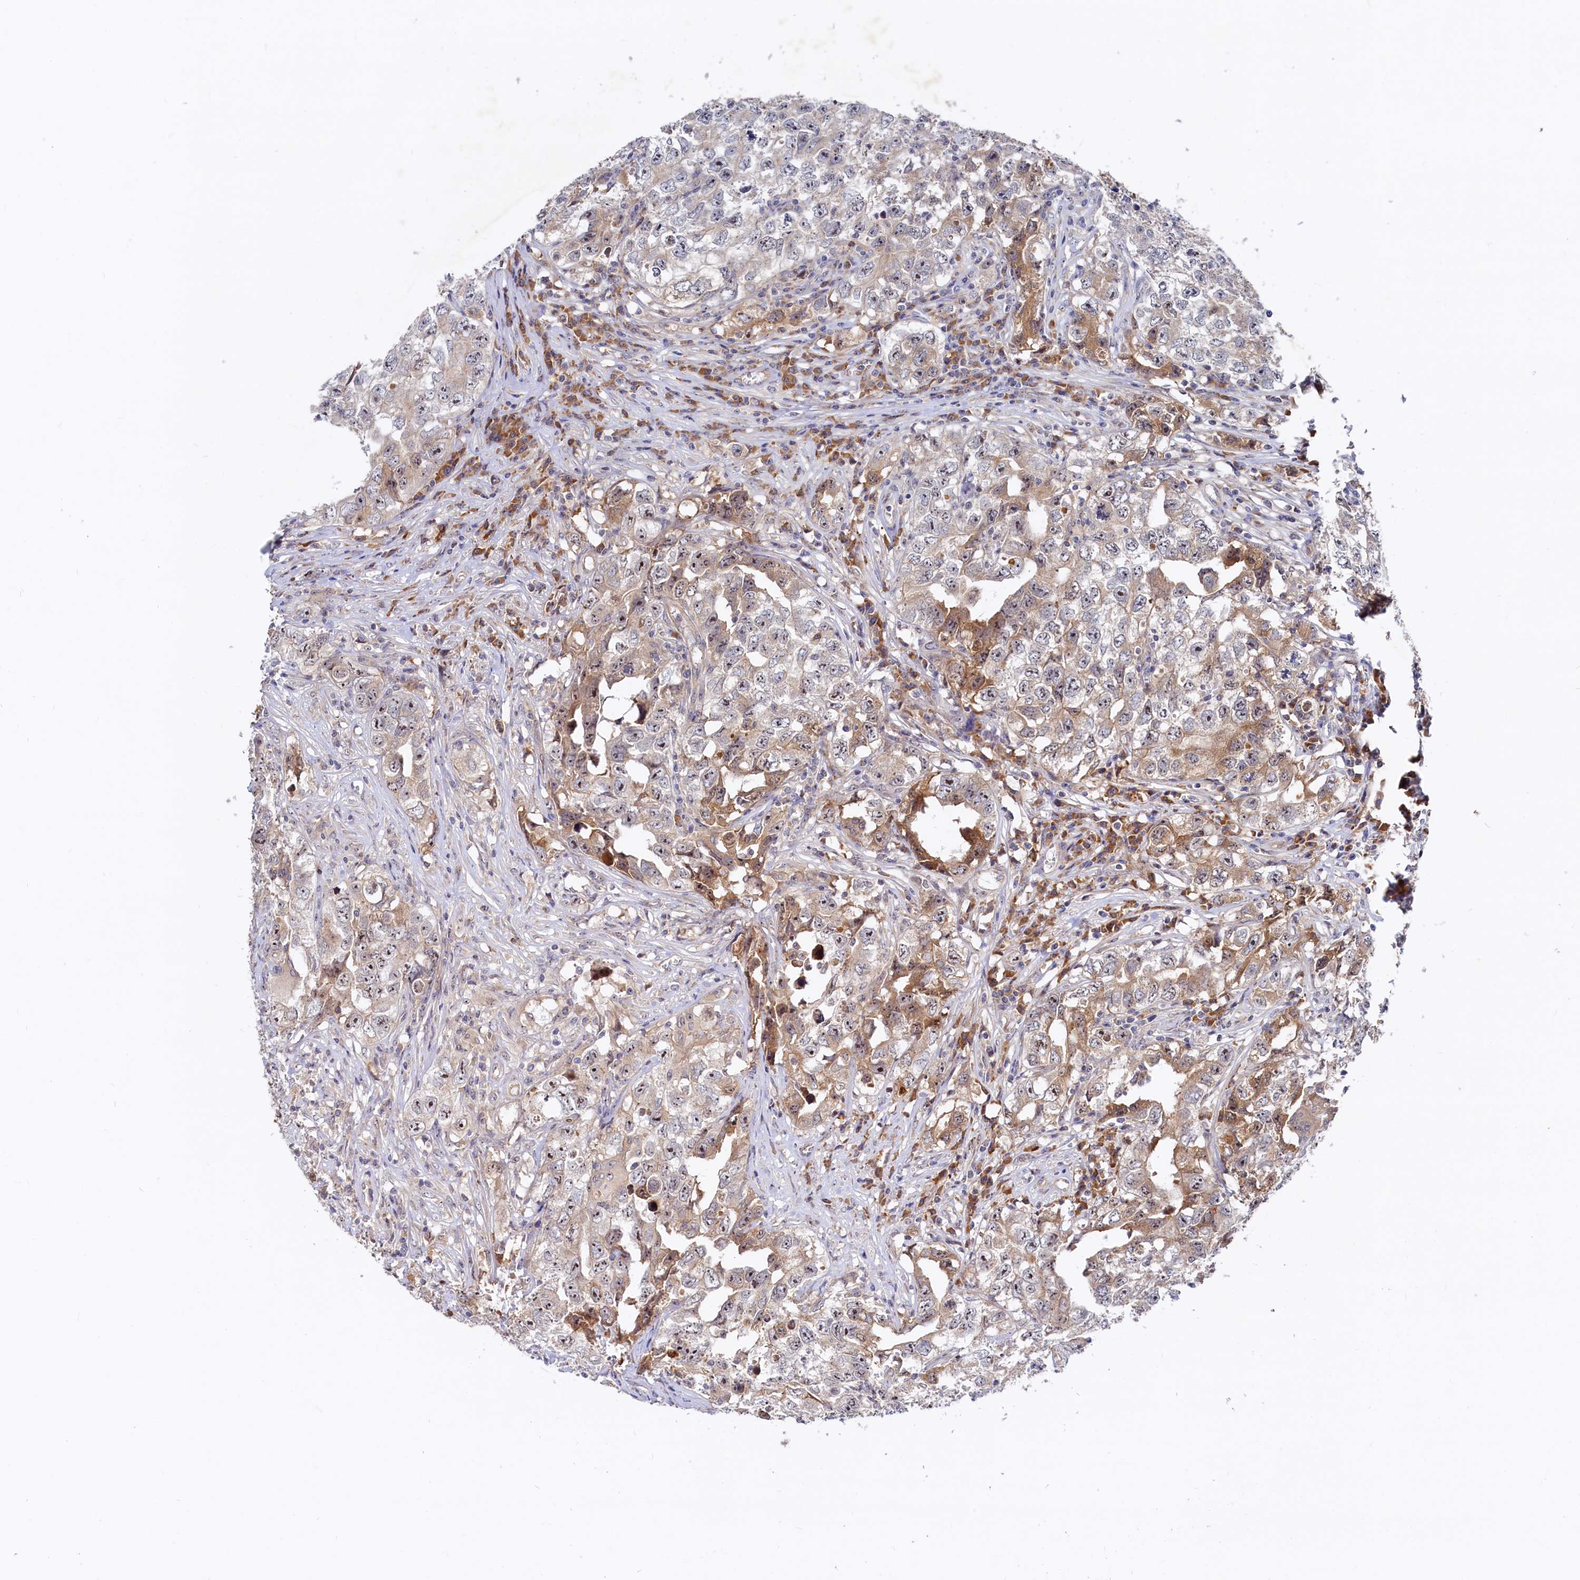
{"staining": {"intensity": "moderate", "quantity": "25%-75%", "location": "cytoplasmic/membranous,nuclear"}, "tissue": "testis cancer", "cell_type": "Tumor cells", "image_type": "cancer", "snomed": [{"axis": "morphology", "description": "Seminoma, NOS"}, {"axis": "morphology", "description": "Carcinoma, Embryonal, NOS"}, {"axis": "topography", "description": "Testis"}], "caption": "An IHC photomicrograph of tumor tissue is shown. Protein staining in brown highlights moderate cytoplasmic/membranous and nuclear positivity in embryonal carcinoma (testis) within tumor cells.", "gene": "RGS7BP", "patient": {"sex": "male", "age": 43}}